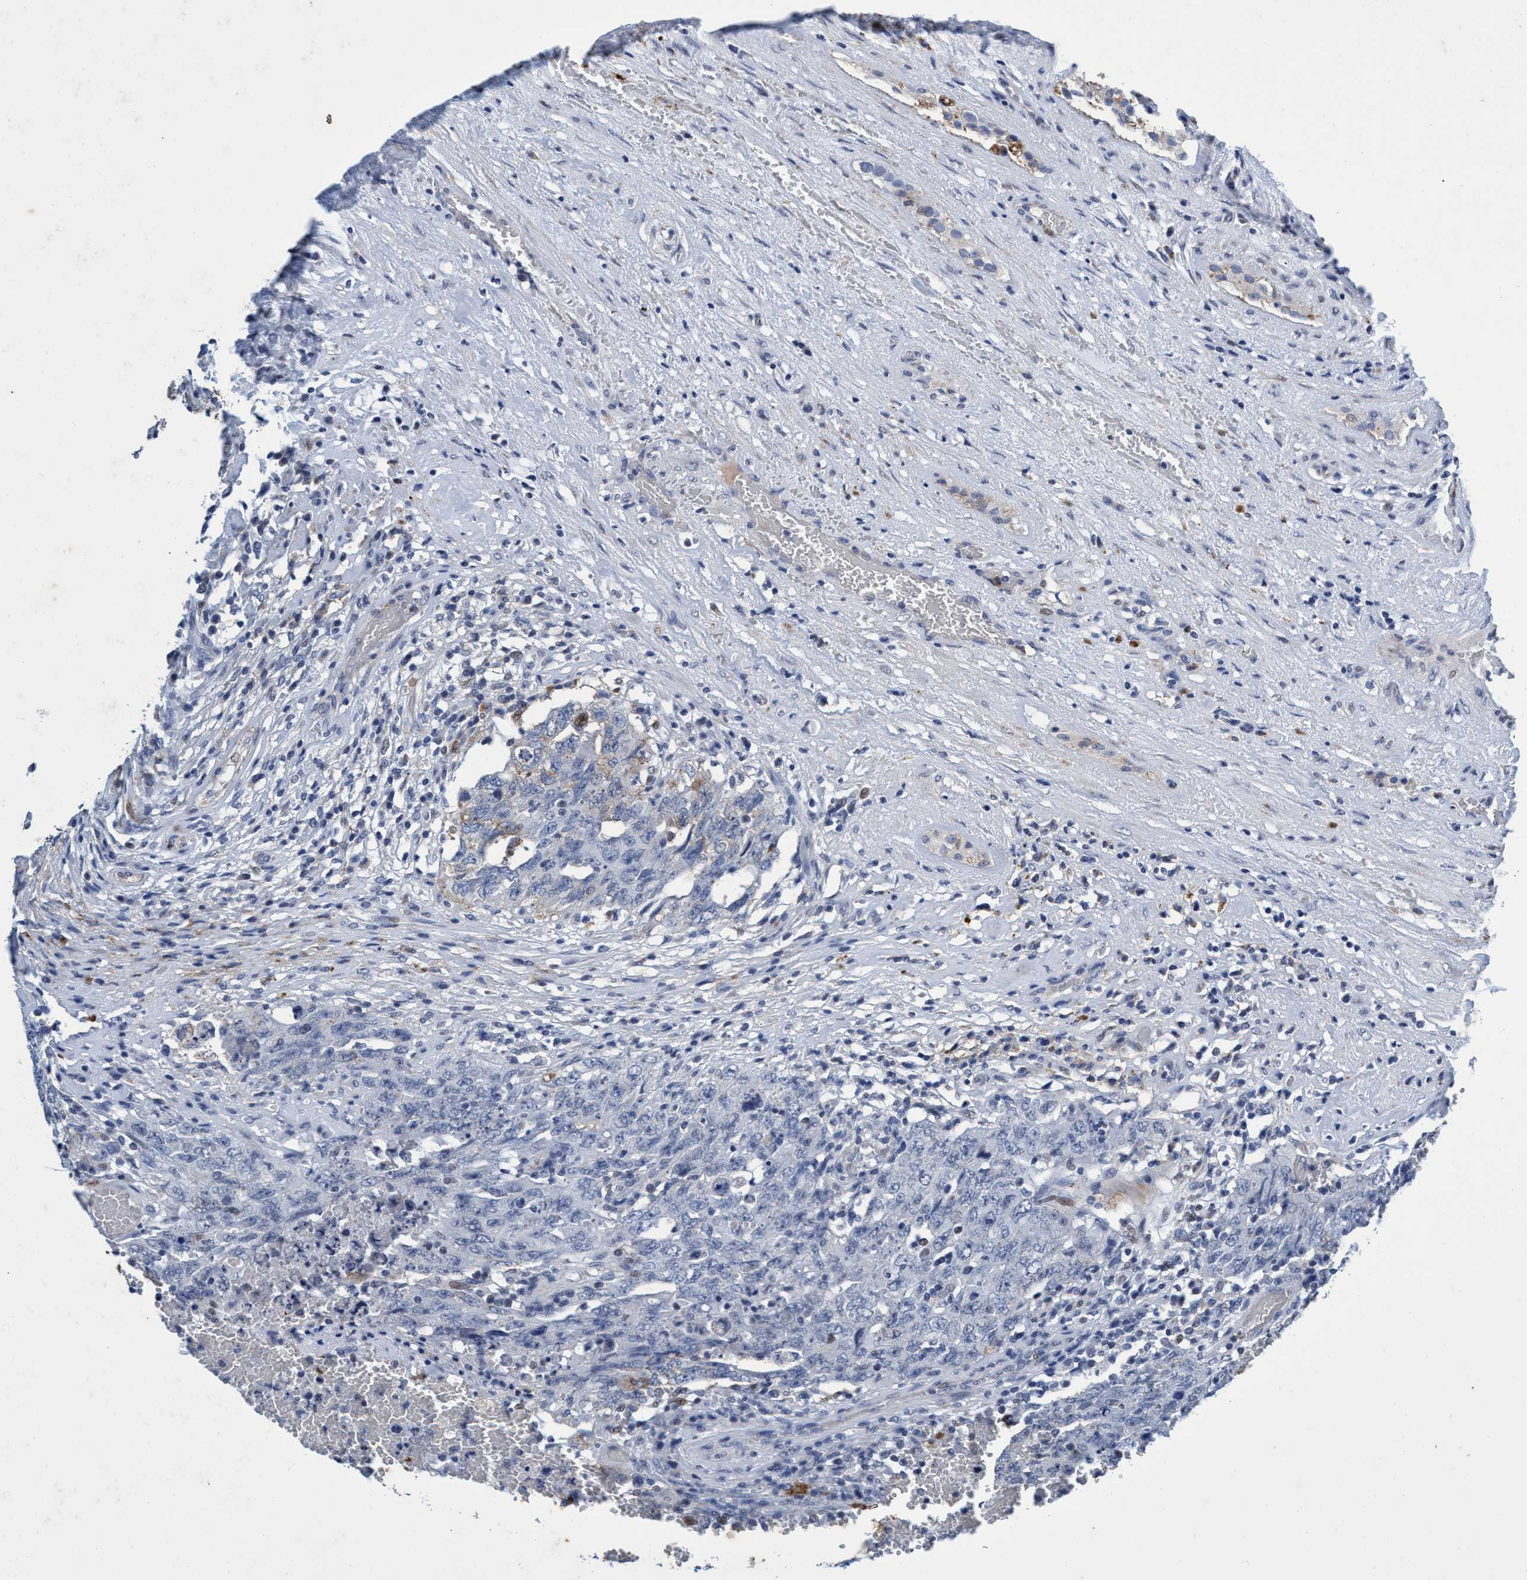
{"staining": {"intensity": "negative", "quantity": "none", "location": "none"}, "tissue": "testis cancer", "cell_type": "Tumor cells", "image_type": "cancer", "snomed": [{"axis": "morphology", "description": "Carcinoma, Embryonal, NOS"}, {"axis": "topography", "description": "Testis"}], "caption": "Histopathology image shows no protein staining in tumor cells of testis cancer (embryonal carcinoma) tissue.", "gene": "GRB14", "patient": {"sex": "male", "age": 26}}